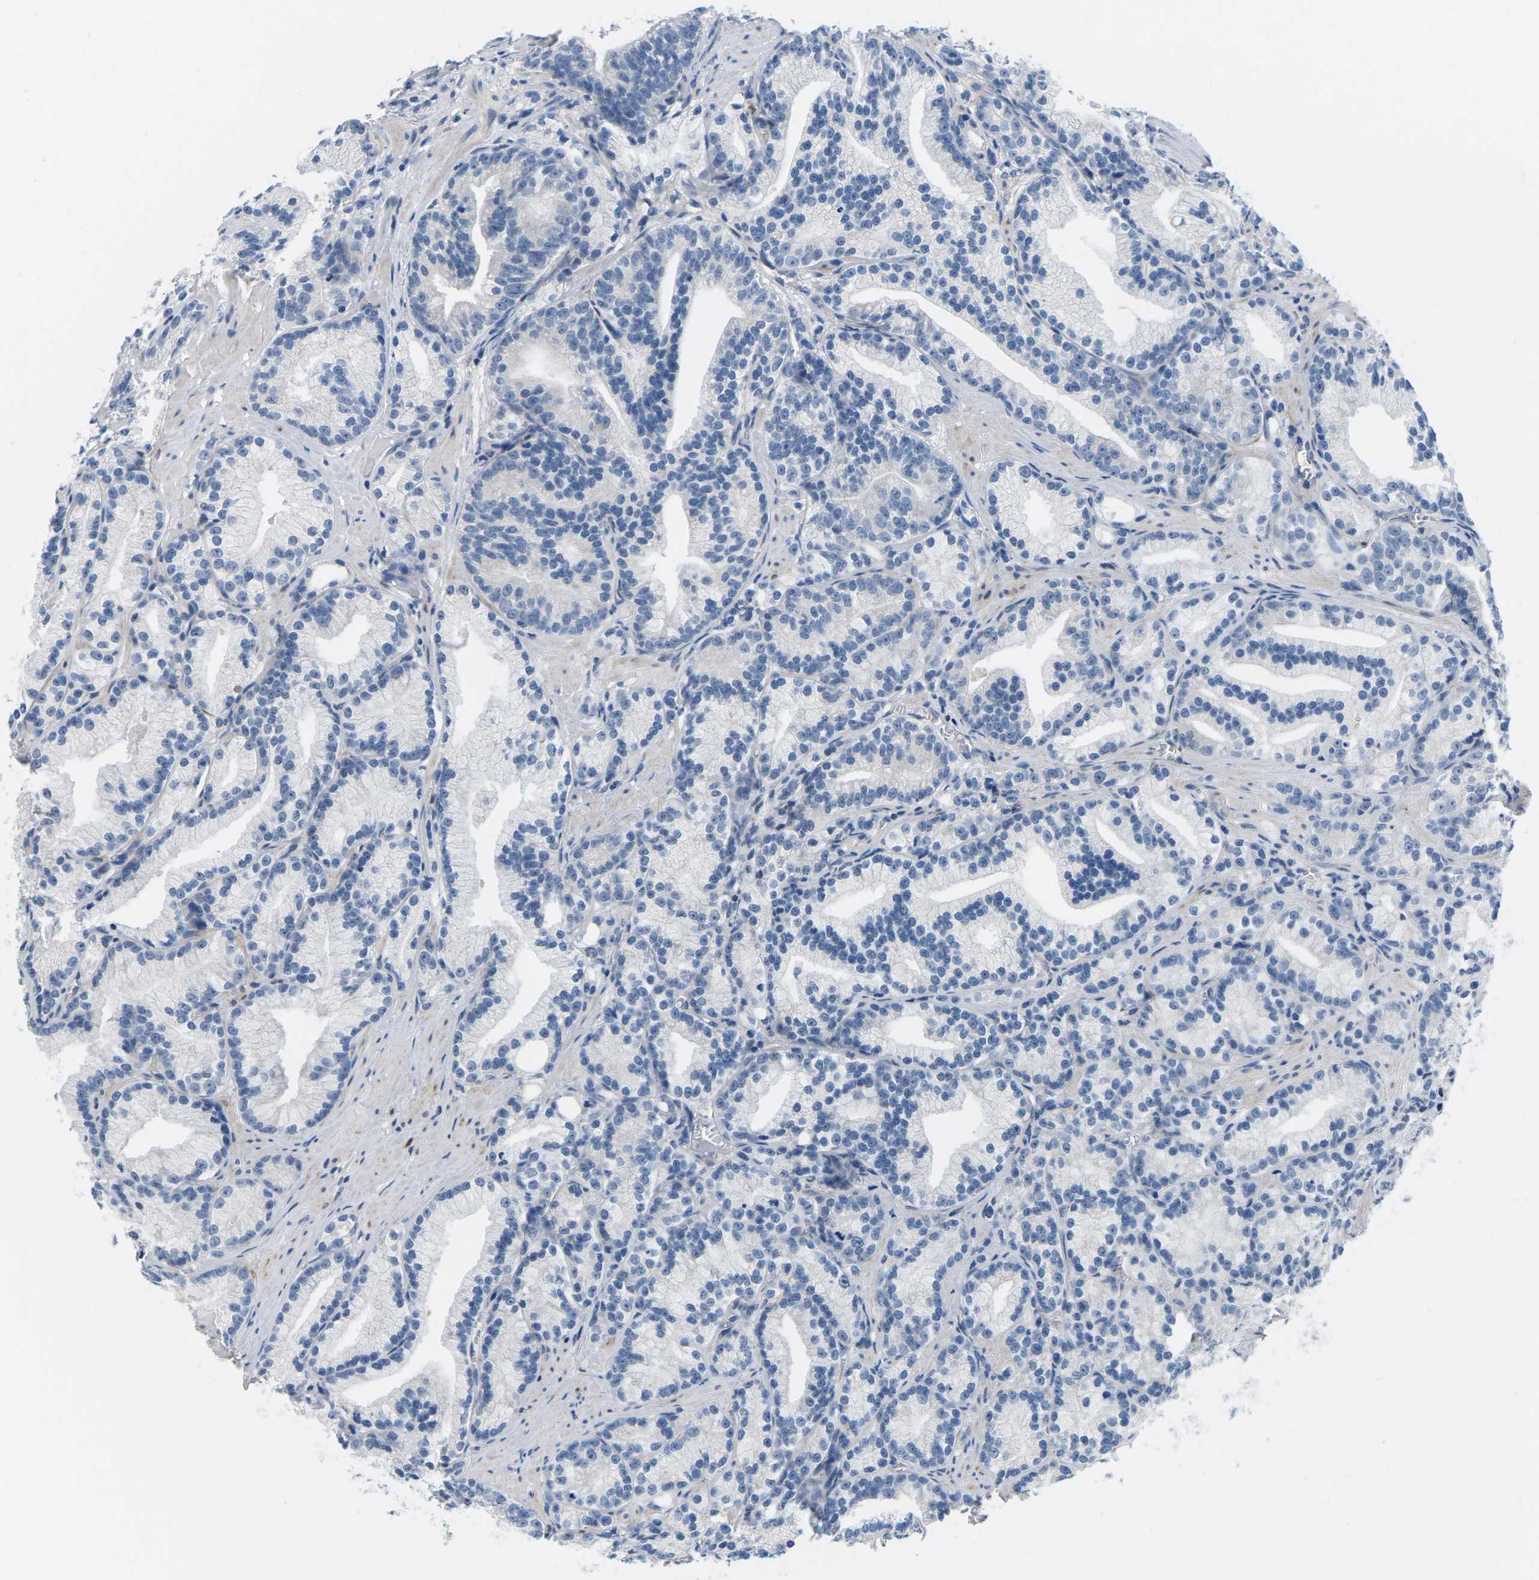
{"staining": {"intensity": "negative", "quantity": "none", "location": "none"}, "tissue": "prostate cancer", "cell_type": "Tumor cells", "image_type": "cancer", "snomed": [{"axis": "morphology", "description": "Adenocarcinoma, Low grade"}, {"axis": "topography", "description": "Prostate"}], "caption": "Human prostate cancer (adenocarcinoma (low-grade)) stained for a protein using IHC exhibits no staining in tumor cells.", "gene": "TSPAN2", "patient": {"sex": "male", "age": 89}}